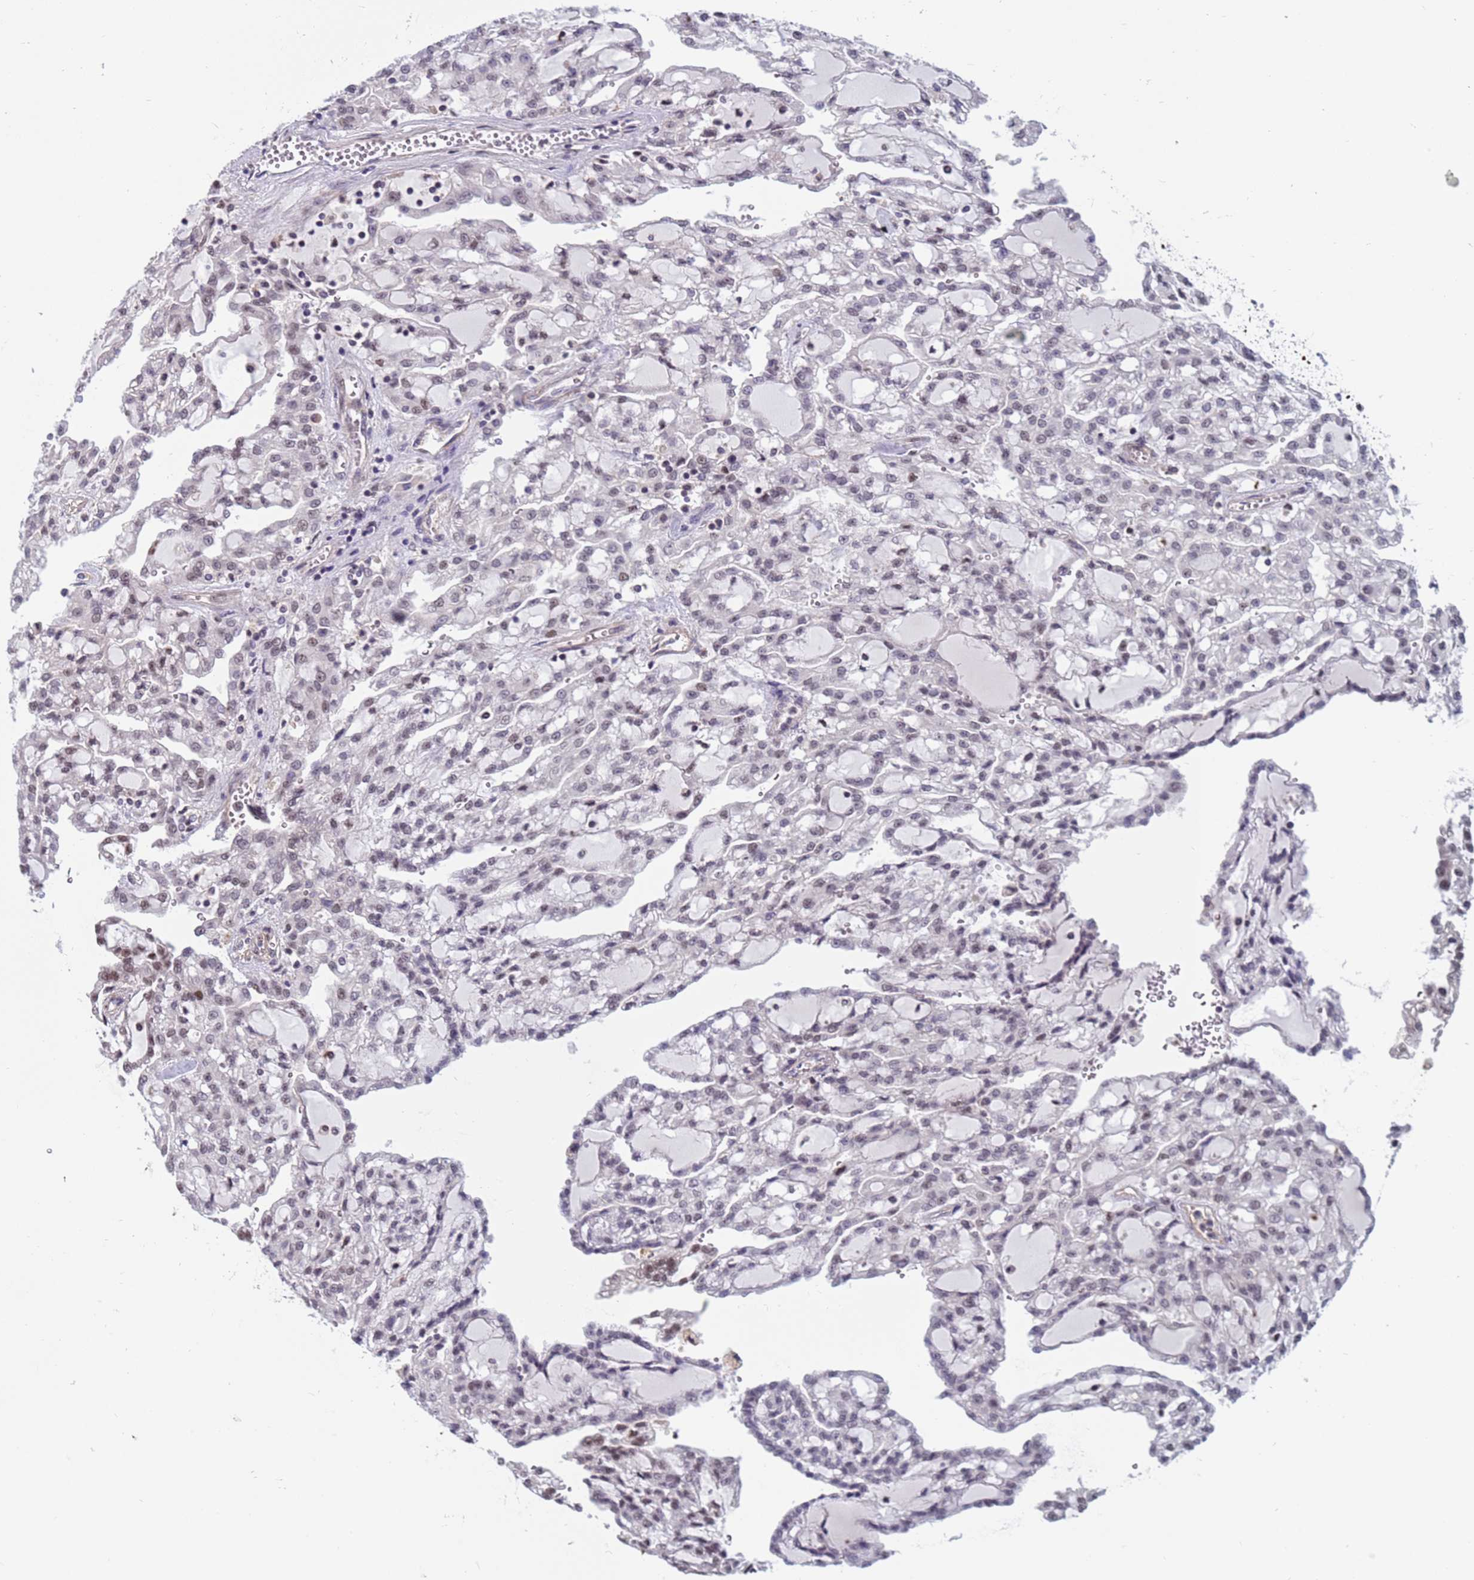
{"staining": {"intensity": "moderate", "quantity": "<25%", "location": "nuclear"}, "tissue": "renal cancer", "cell_type": "Tumor cells", "image_type": "cancer", "snomed": [{"axis": "morphology", "description": "Adenocarcinoma, NOS"}, {"axis": "topography", "description": "Kidney"}], "caption": "Protein analysis of renal adenocarcinoma tissue reveals moderate nuclear positivity in about <25% of tumor cells.", "gene": "NSL1", "patient": {"sex": "male", "age": 63}}